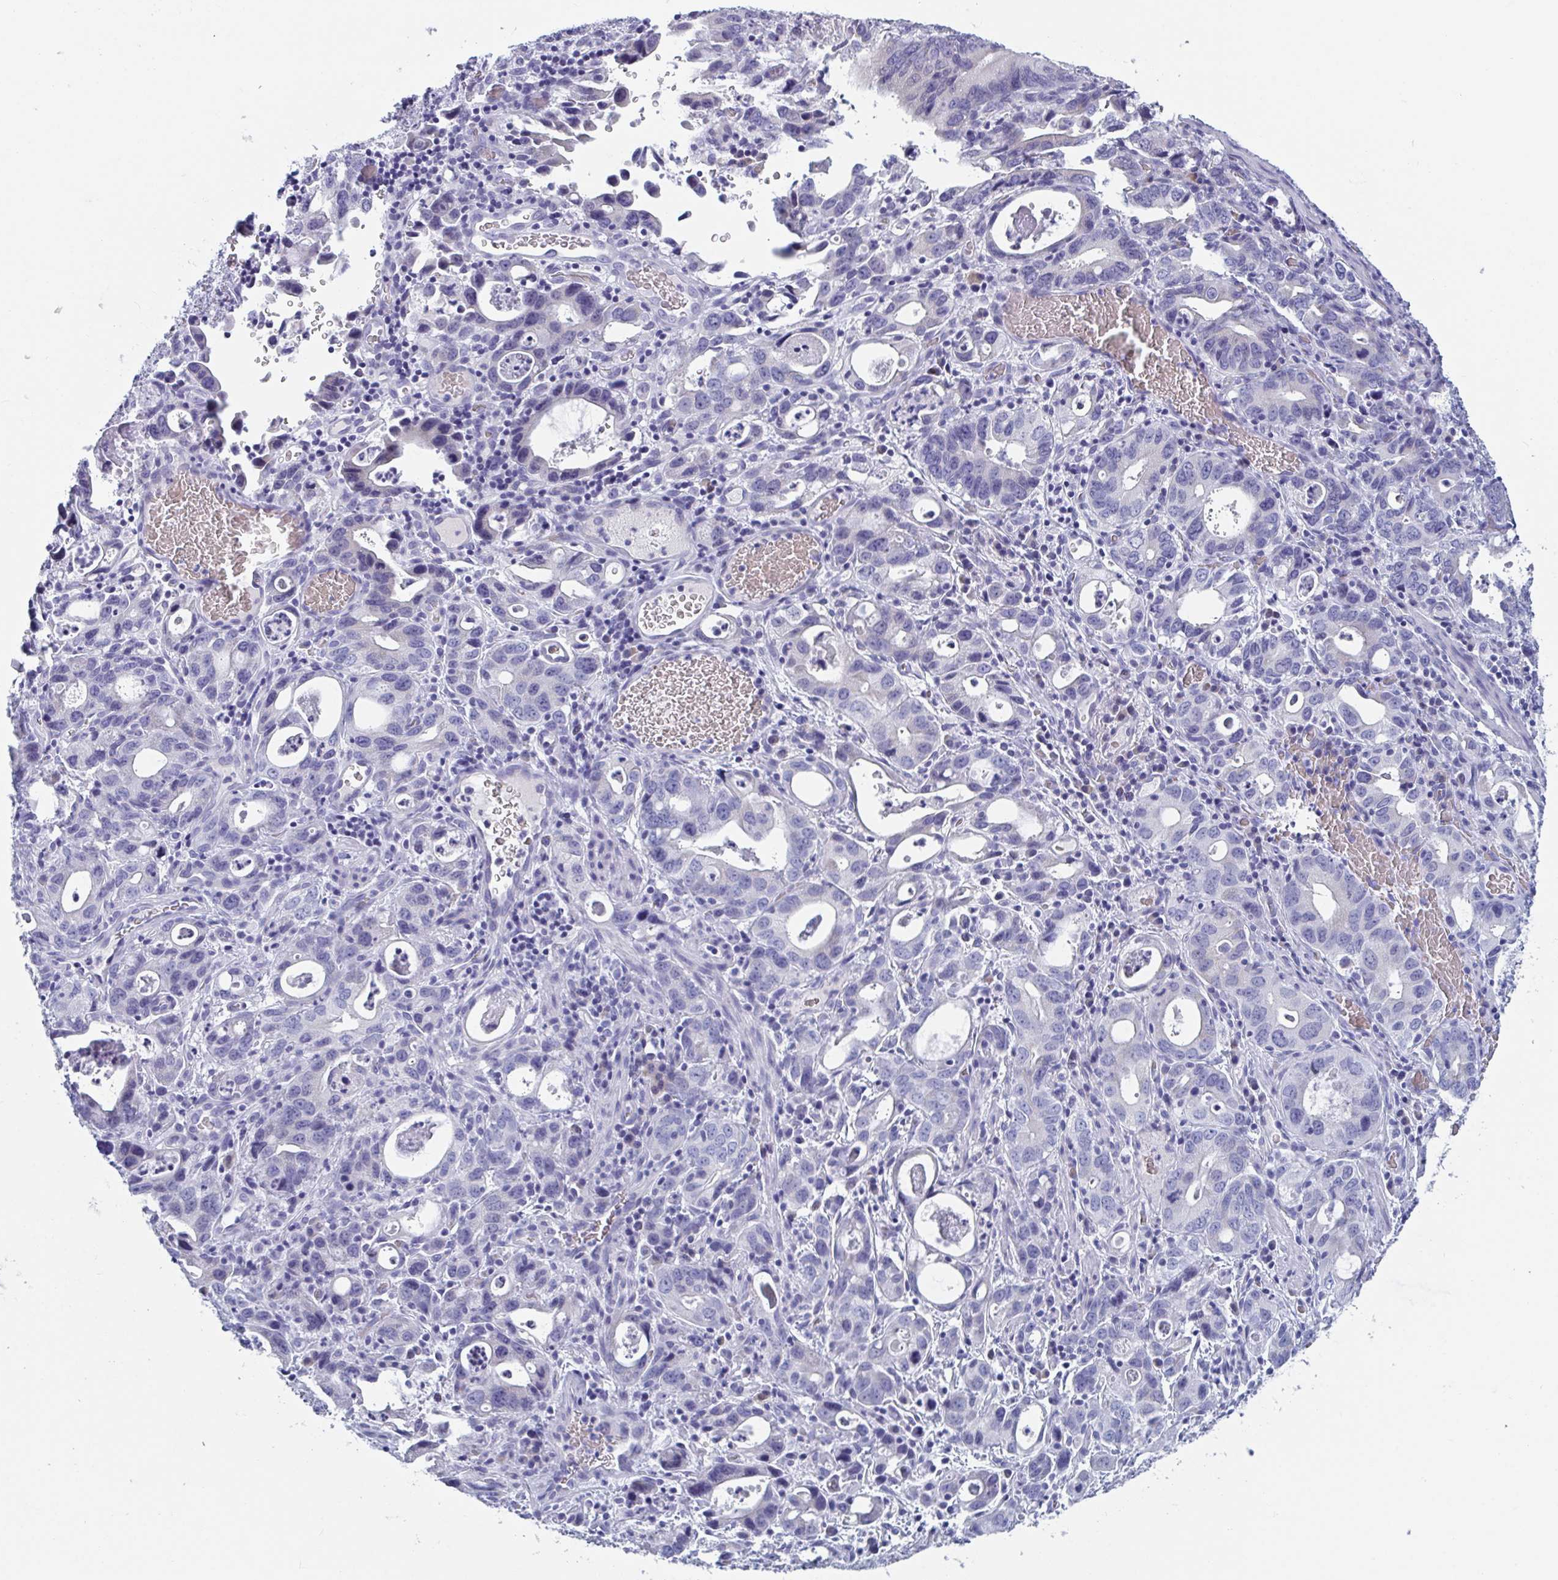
{"staining": {"intensity": "negative", "quantity": "none", "location": "none"}, "tissue": "stomach cancer", "cell_type": "Tumor cells", "image_type": "cancer", "snomed": [{"axis": "morphology", "description": "Adenocarcinoma, NOS"}, {"axis": "topography", "description": "Stomach, upper"}], "caption": "This is an immunohistochemistry histopathology image of stomach adenocarcinoma. There is no staining in tumor cells.", "gene": "DPEP3", "patient": {"sex": "male", "age": 74}}